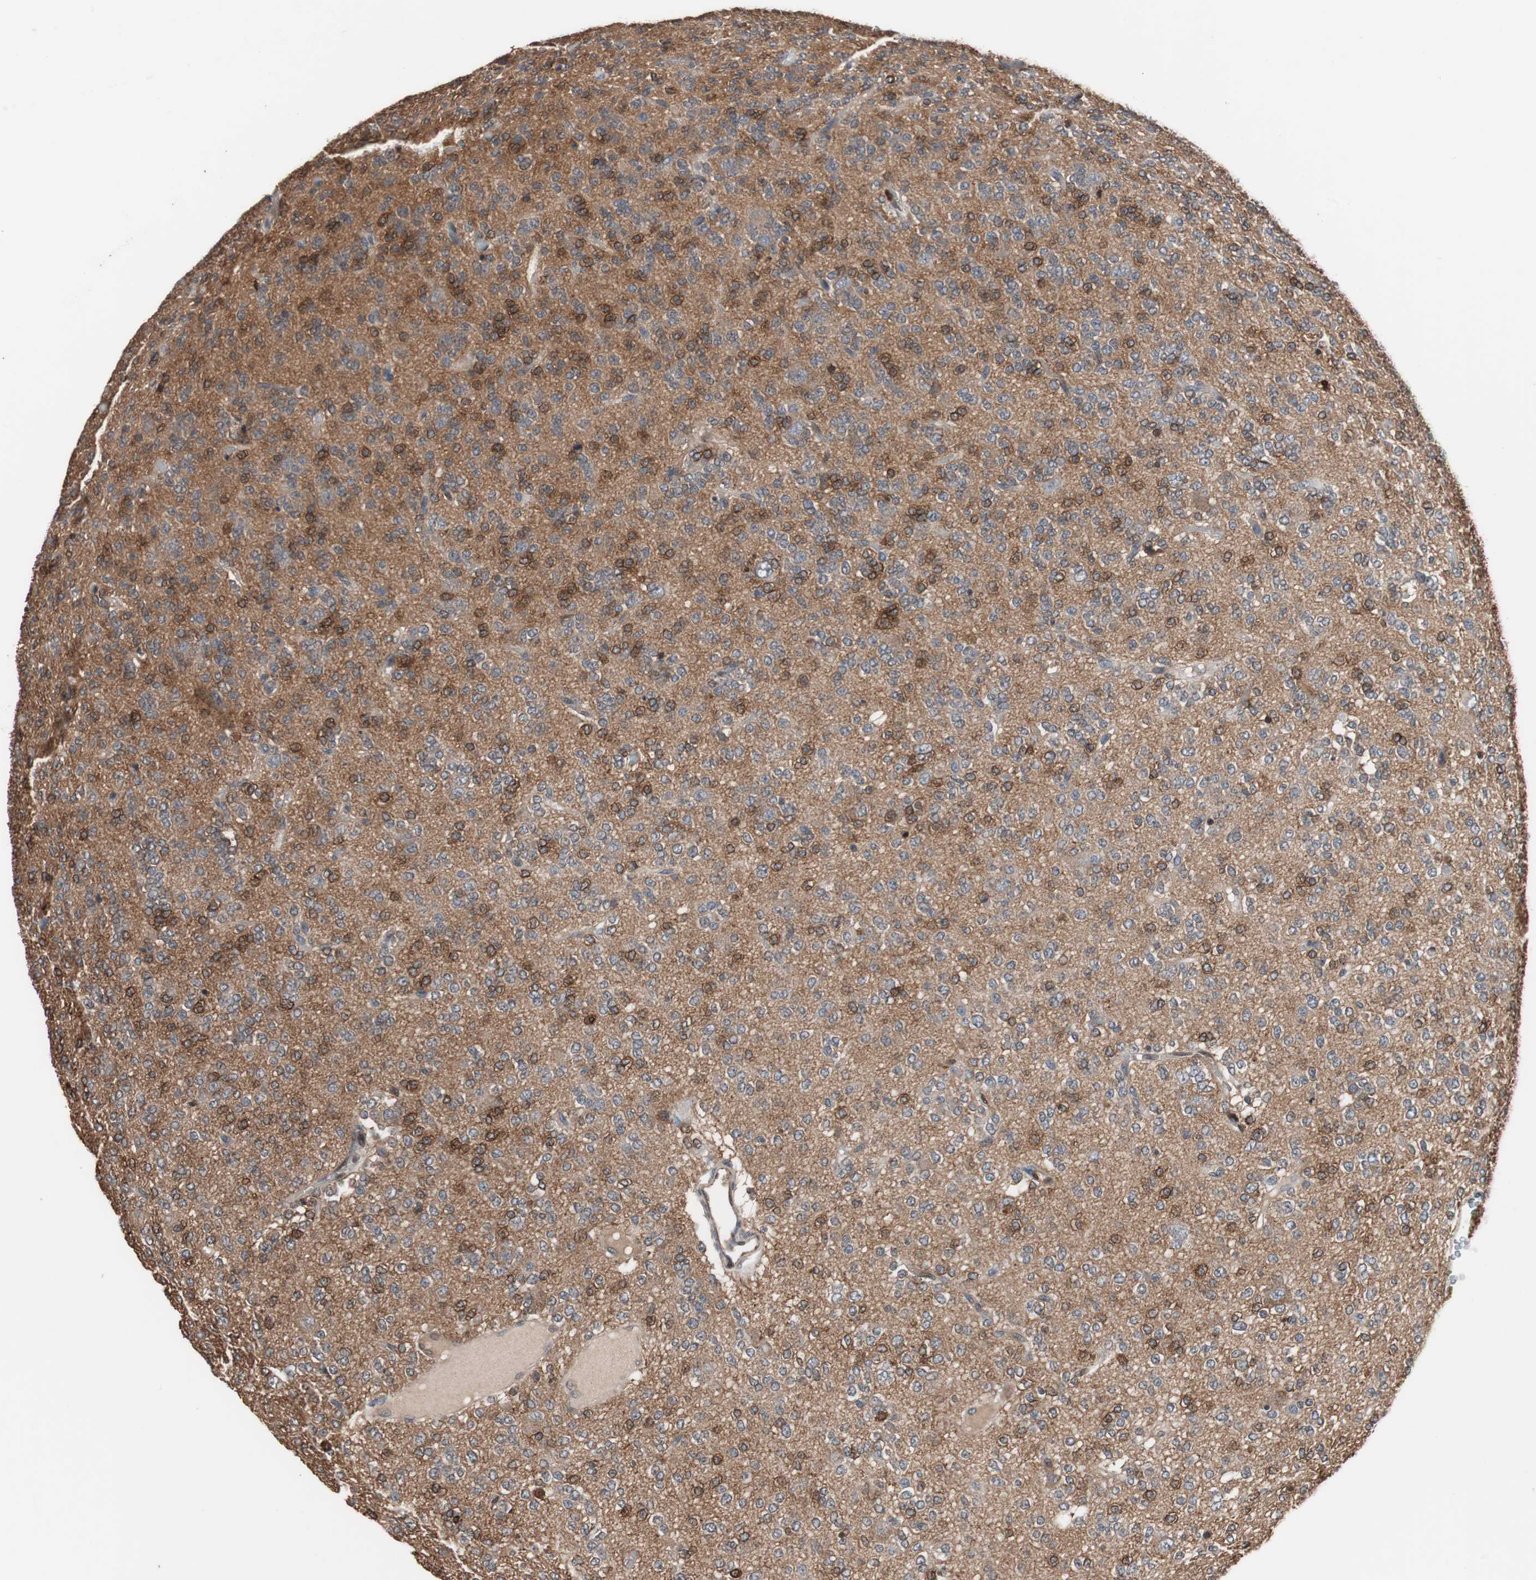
{"staining": {"intensity": "strong", "quantity": "<25%", "location": "cytoplasmic/membranous"}, "tissue": "glioma", "cell_type": "Tumor cells", "image_type": "cancer", "snomed": [{"axis": "morphology", "description": "Glioma, malignant, Low grade"}, {"axis": "topography", "description": "Brain"}], "caption": "High-magnification brightfield microscopy of malignant glioma (low-grade) stained with DAB (brown) and counterstained with hematoxylin (blue). tumor cells exhibit strong cytoplasmic/membranous expression is identified in about<25% of cells. The staining was performed using DAB (3,3'-diaminobenzidine), with brown indicating positive protein expression. Nuclei are stained blue with hematoxylin.", "gene": "NDRG1", "patient": {"sex": "male", "age": 38}}